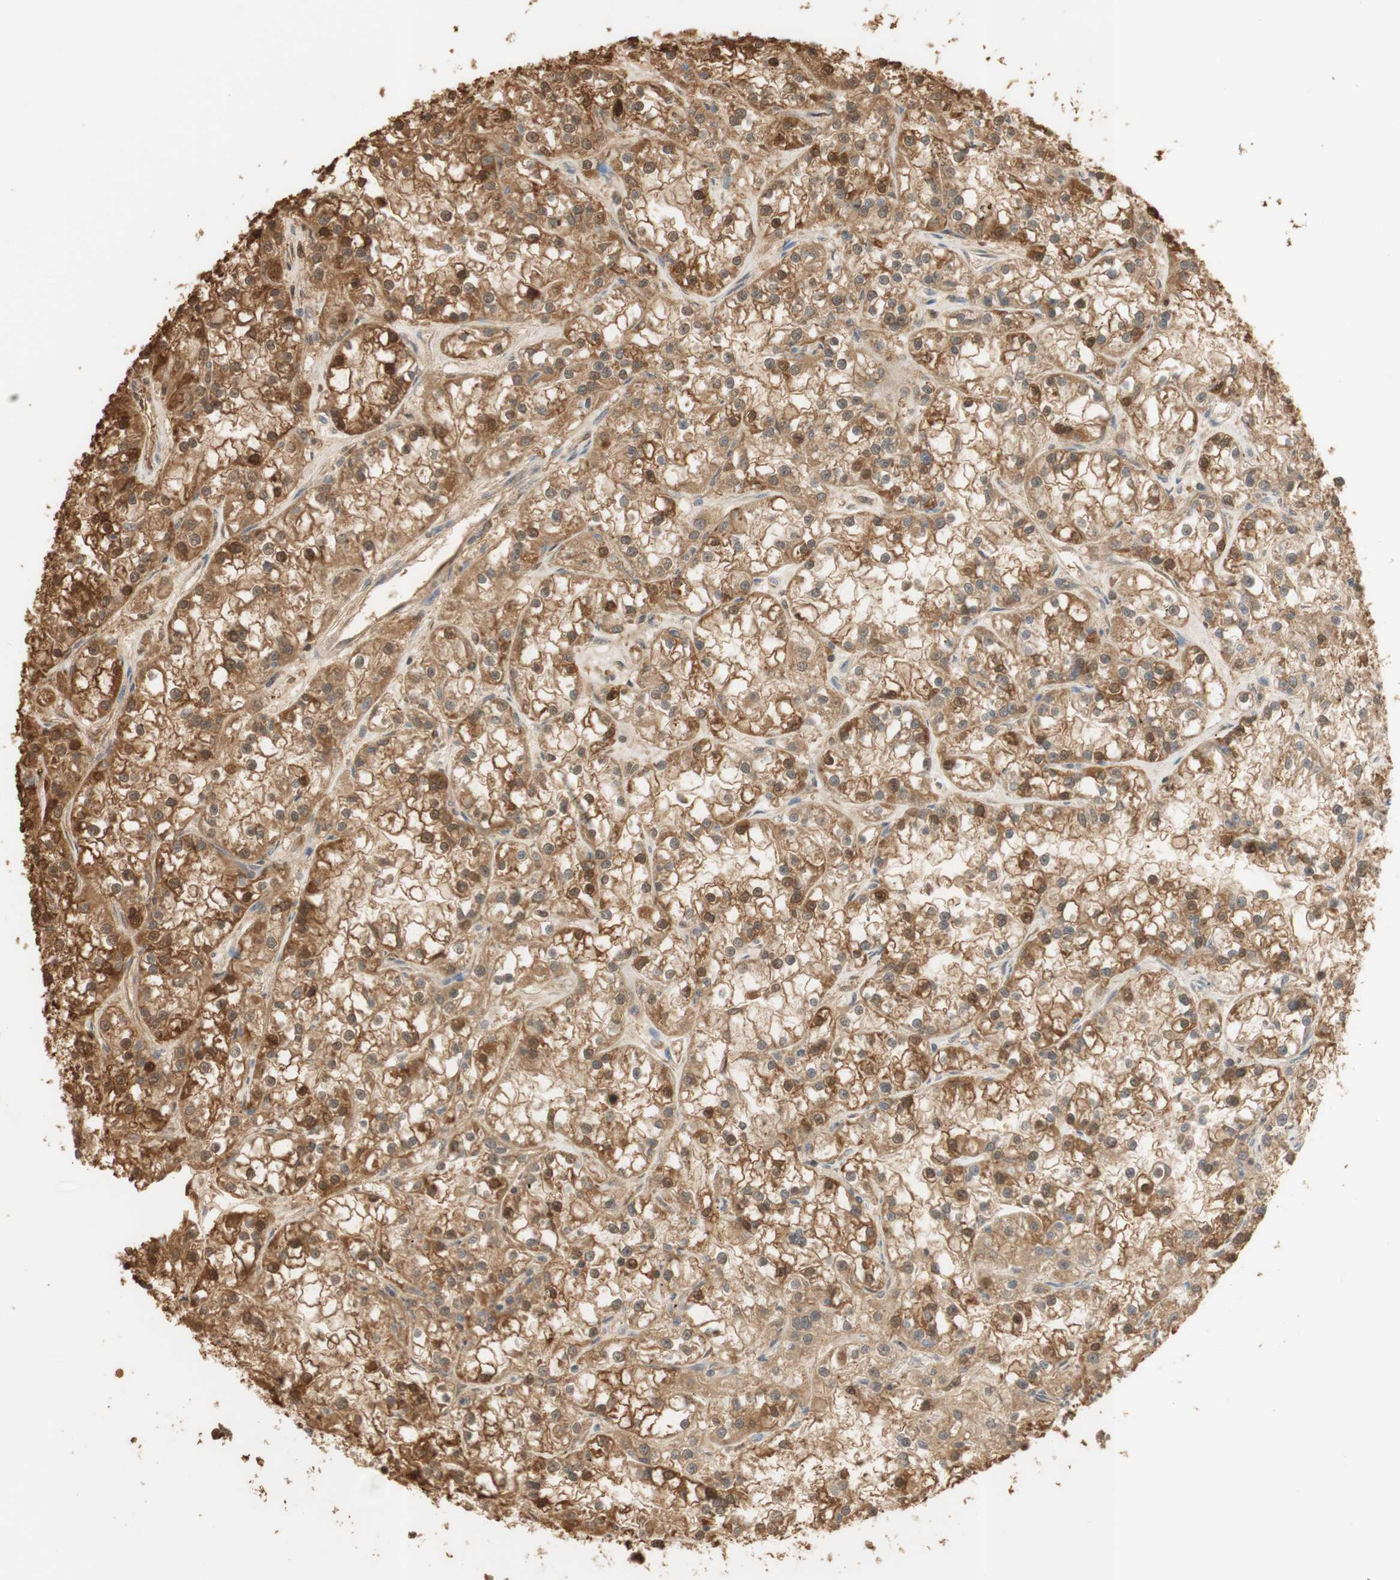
{"staining": {"intensity": "moderate", "quantity": ">75%", "location": "cytoplasmic/membranous,nuclear"}, "tissue": "renal cancer", "cell_type": "Tumor cells", "image_type": "cancer", "snomed": [{"axis": "morphology", "description": "Adenocarcinoma, NOS"}, {"axis": "topography", "description": "Kidney"}], "caption": "The photomicrograph reveals immunohistochemical staining of renal cancer. There is moderate cytoplasmic/membranous and nuclear positivity is present in about >75% of tumor cells. (DAB (3,3'-diaminobenzidine) = brown stain, brightfield microscopy at high magnification).", "gene": "NAP1L4", "patient": {"sex": "female", "age": 52}}